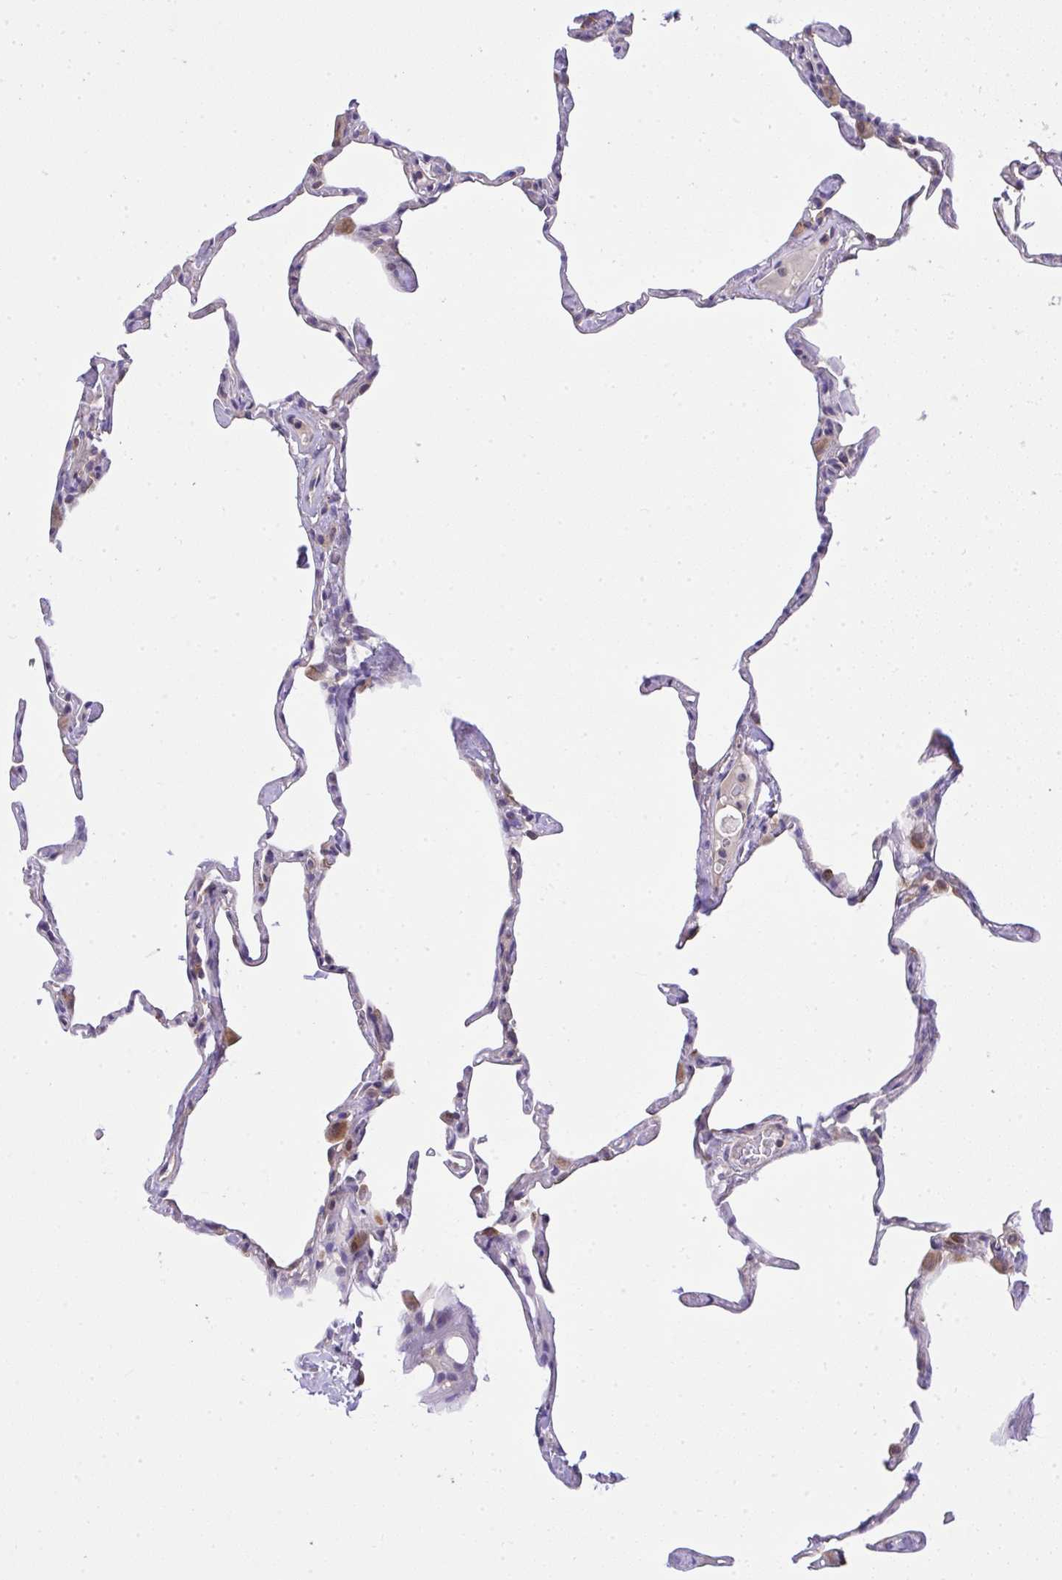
{"staining": {"intensity": "negative", "quantity": "none", "location": "none"}, "tissue": "lung", "cell_type": "Alveolar cells", "image_type": "normal", "snomed": [{"axis": "morphology", "description": "Normal tissue, NOS"}, {"axis": "topography", "description": "Lung"}], "caption": "Immunohistochemistry (IHC) micrograph of normal human lung stained for a protein (brown), which reveals no staining in alveolar cells.", "gene": "CHIA", "patient": {"sex": "male", "age": 65}}